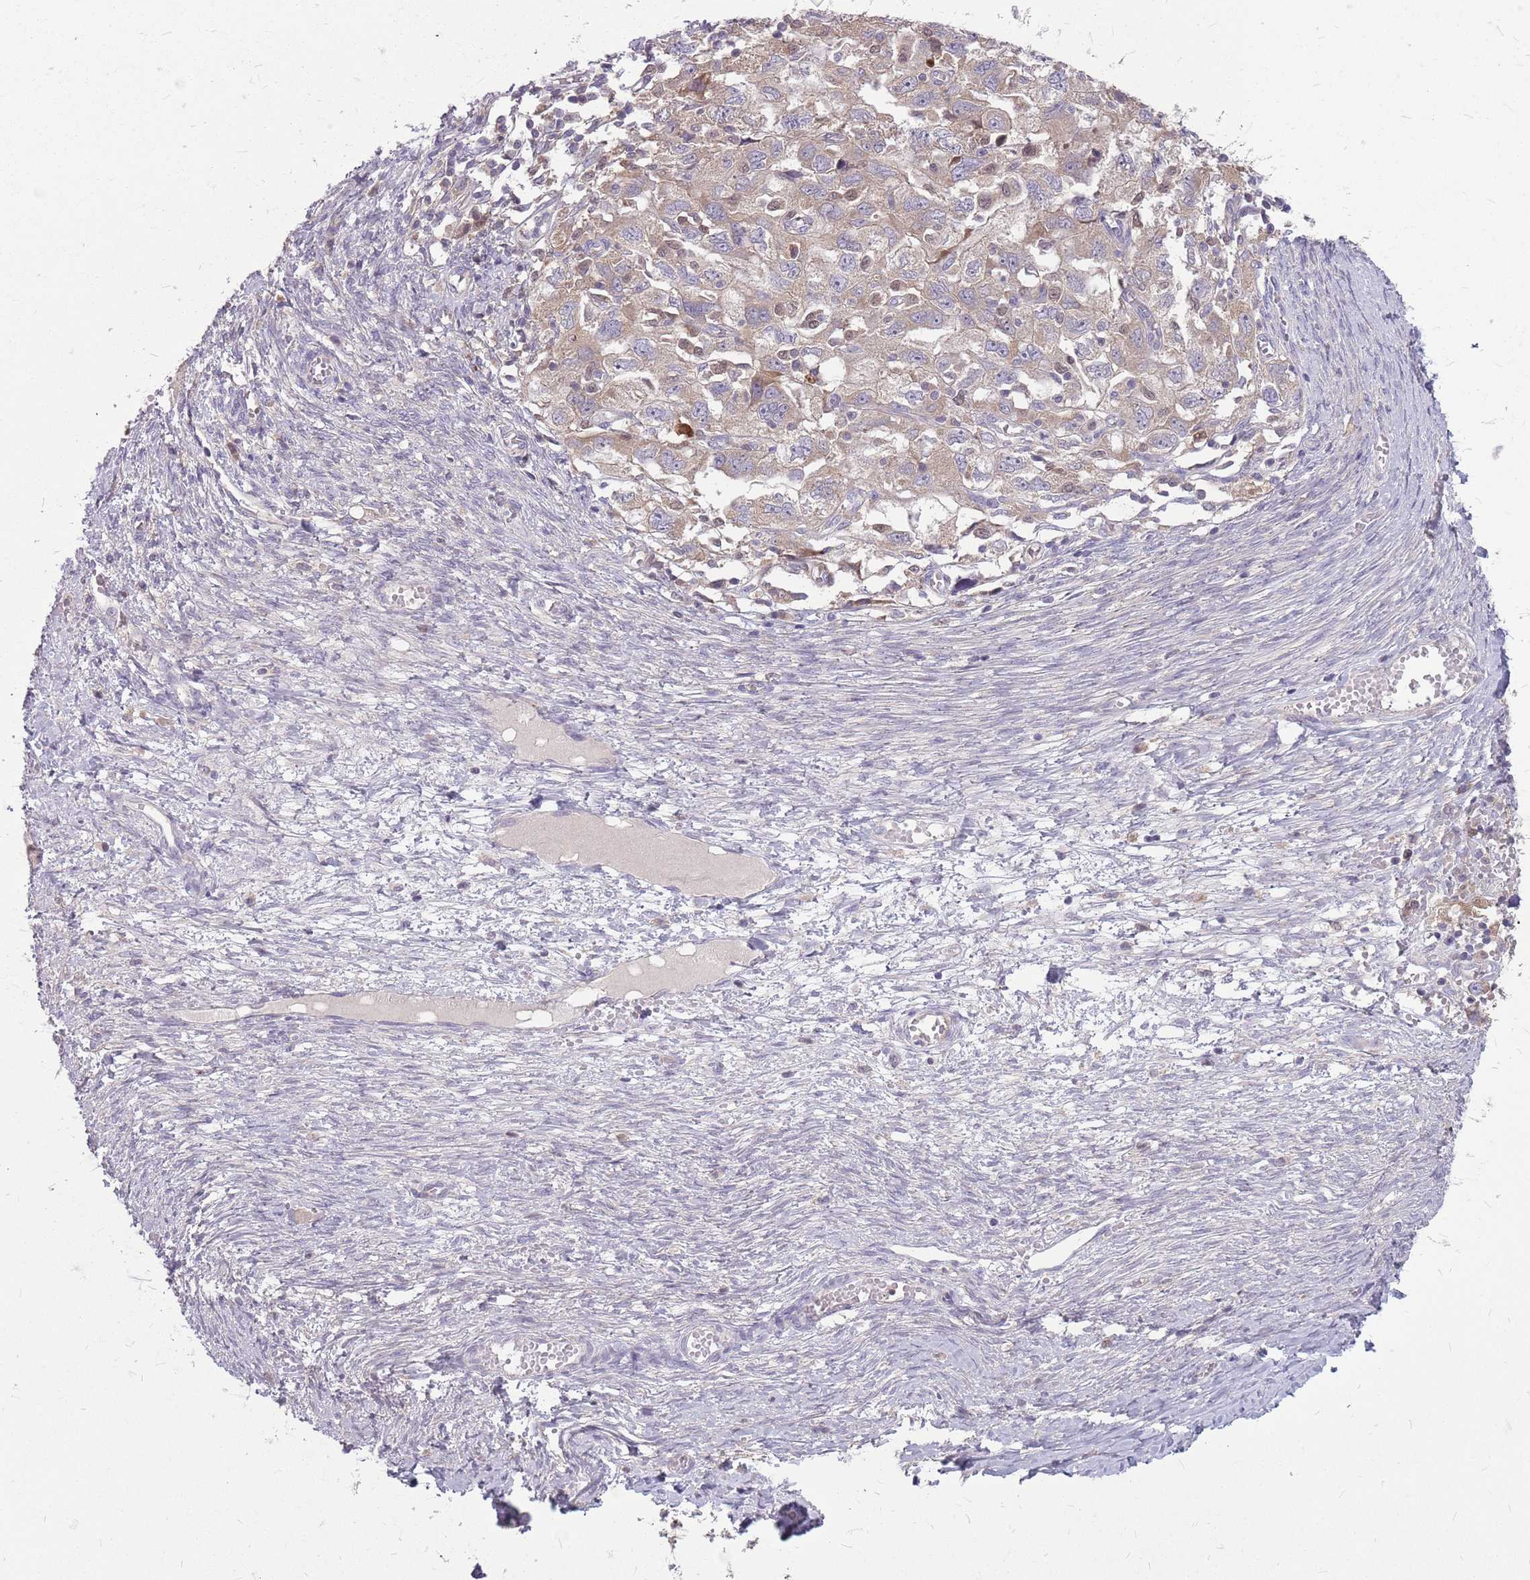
{"staining": {"intensity": "moderate", "quantity": "25%-75%", "location": "cytoplasmic/membranous"}, "tissue": "ovarian cancer", "cell_type": "Tumor cells", "image_type": "cancer", "snomed": [{"axis": "morphology", "description": "Carcinoma, NOS"}, {"axis": "morphology", "description": "Cystadenocarcinoma, serous, NOS"}, {"axis": "topography", "description": "Ovary"}], "caption": "About 25%-75% of tumor cells in human carcinoma (ovarian) reveal moderate cytoplasmic/membranous protein positivity as visualized by brown immunohistochemical staining.", "gene": "PPP1R27", "patient": {"sex": "female", "age": 69}}